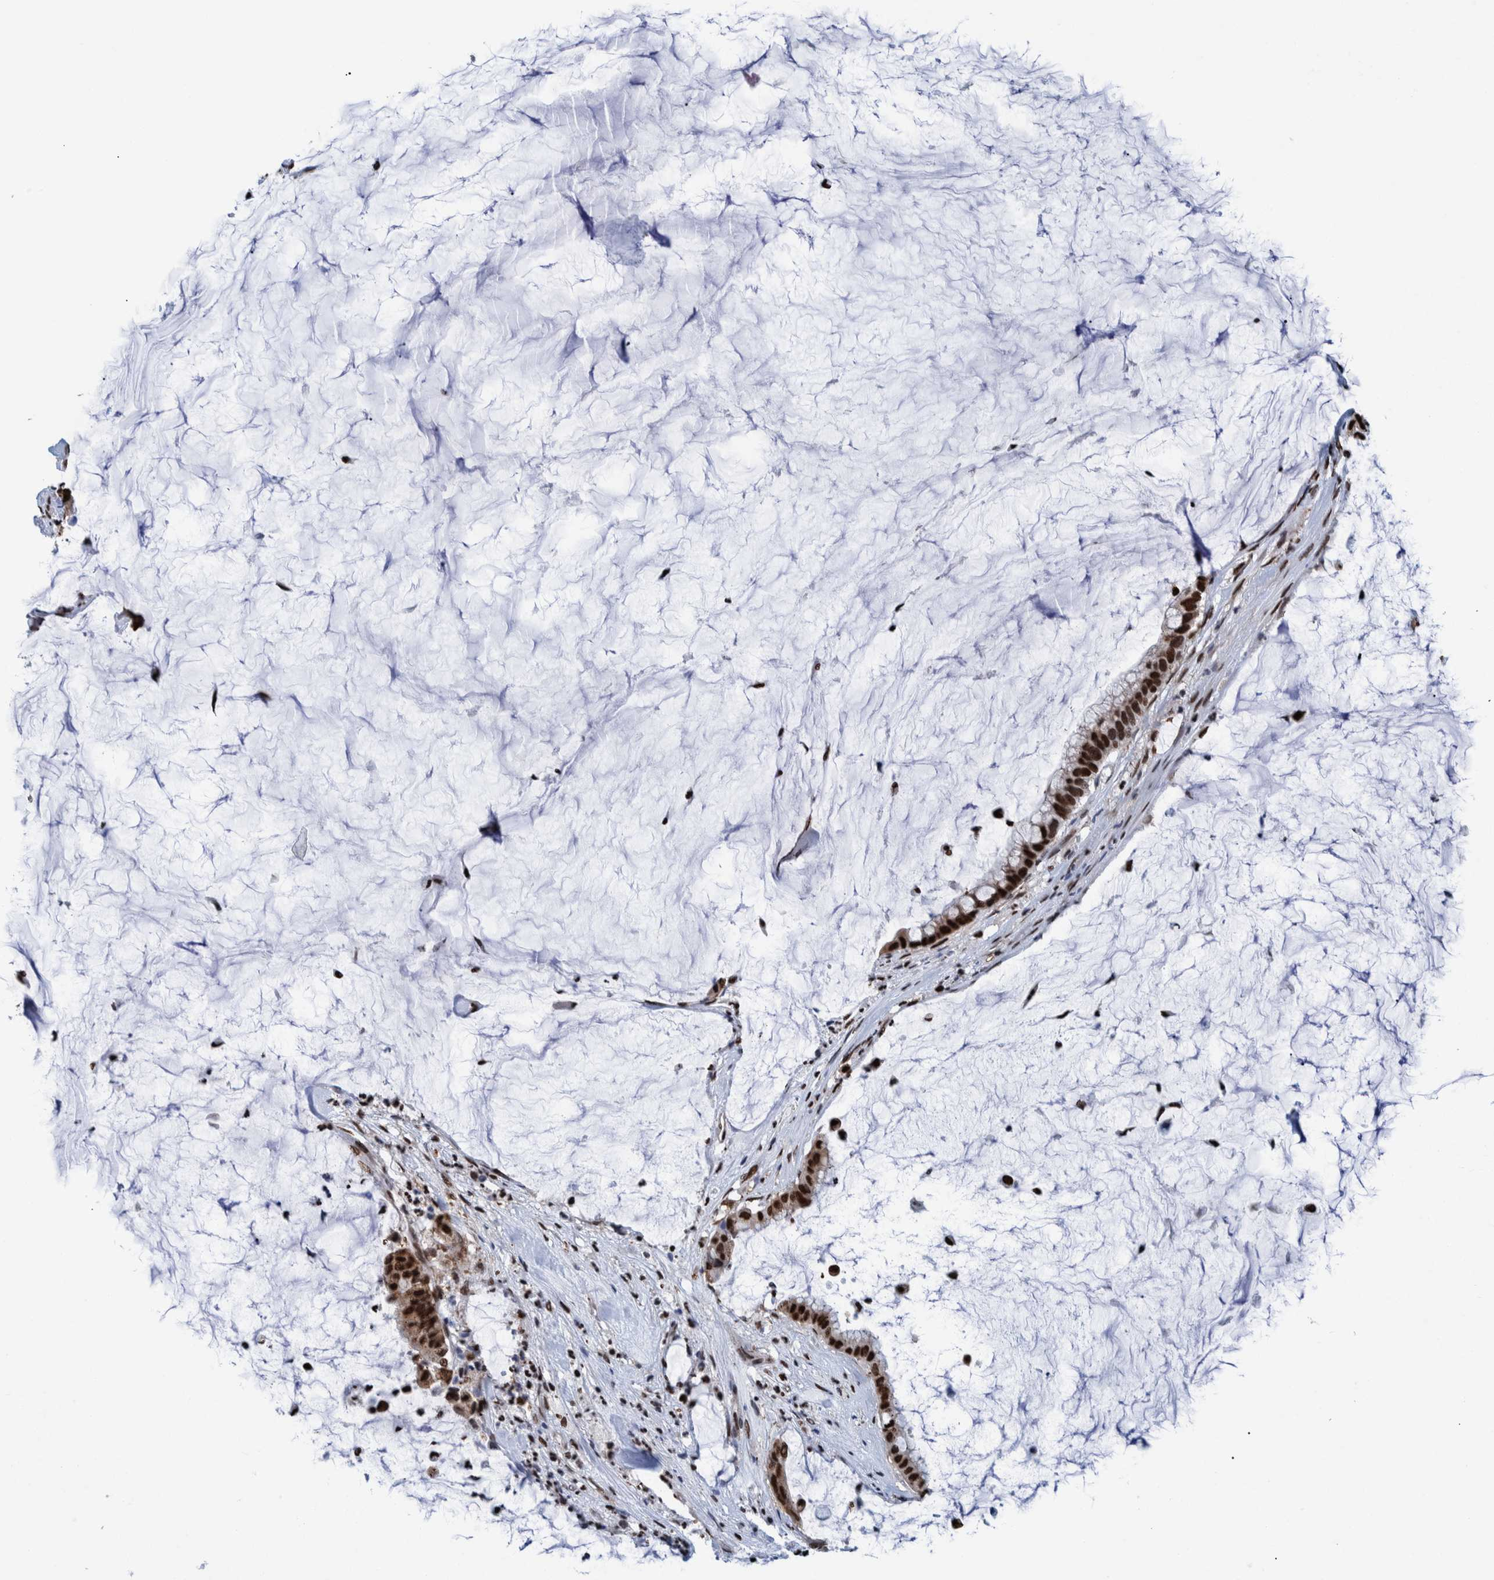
{"staining": {"intensity": "strong", "quantity": ">75%", "location": "nuclear"}, "tissue": "pancreatic cancer", "cell_type": "Tumor cells", "image_type": "cancer", "snomed": [{"axis": "morphology", "description": "Adenocarcinoma, NOS"}, {"axis": "topography", "description": "Pancreas"}], "caption": "IHC micrograph of neoplastic tissue: human pancreatic cancer (adenocarcinoma) stained using immunohistochemistry exhibits high levels of strong protein expression localized specifically in the nuclear of tumor cells, appearing as a nuclear brown color.", "gene": "HEATR9", "patient": {"sex": "male", "age": 41}}